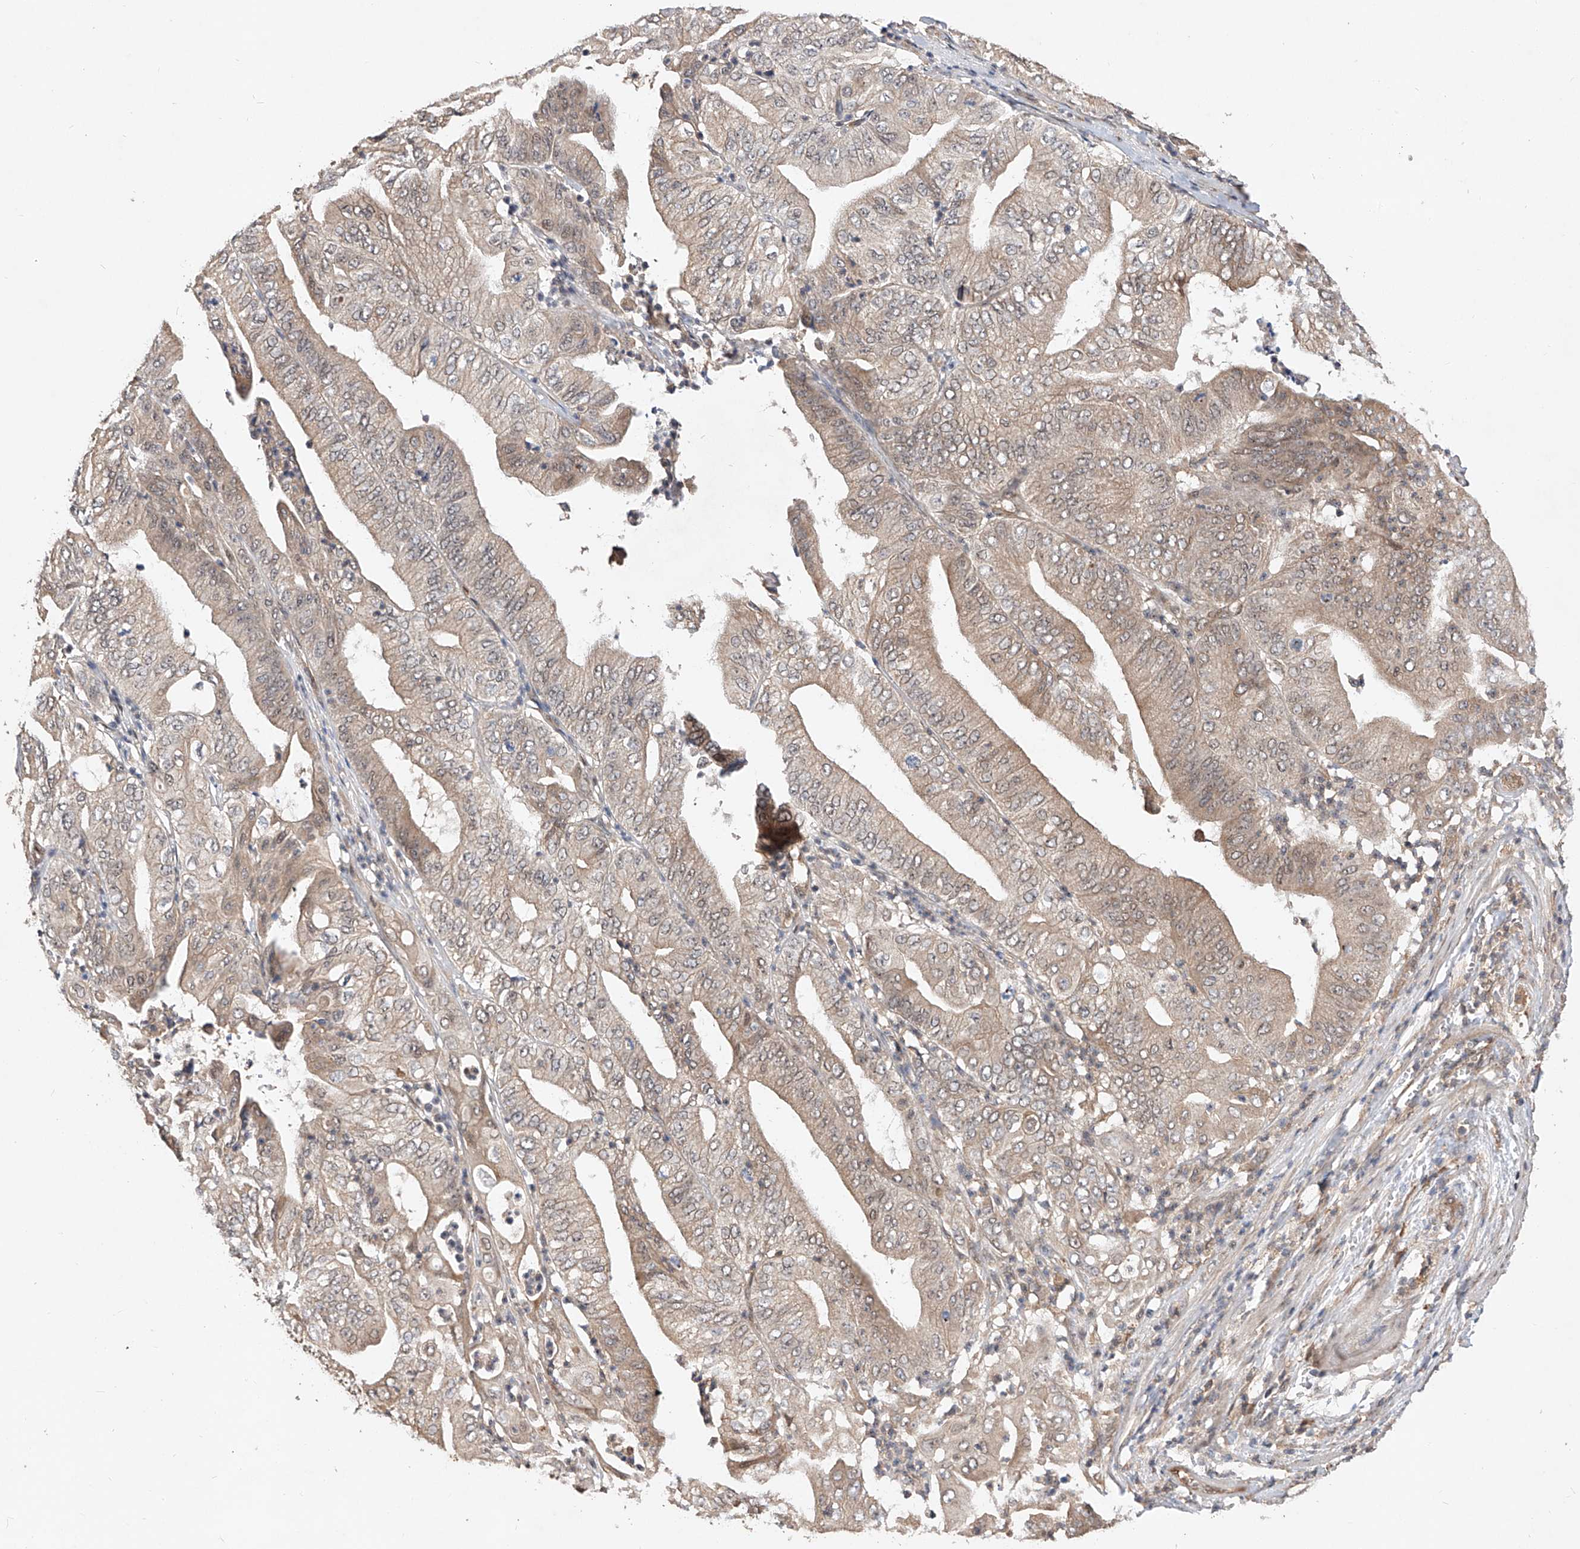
{"staining": {"intensity": "weak", "quantity": ">75%", "location": "cytoplasmic/membranous"}, "tissue": "pancreatic cancer", "cell_type": "Tumor cells", "image_type": "cancer", "snomed": [{"axis": "morphology", "description": "Adenocarcinoma, NOS"}, {"axis": "topography", "description": "Pancreas"}], "caption": "Approximately >75% of tumor cells in adenocarcinoma (pancreatic) demonstrate weak cytoplasmic/membranous protein staining as visualized by brown immunohistochemical staining.", "gene": "RILPL2", "patient": {"sex": "female", "age": 77}}